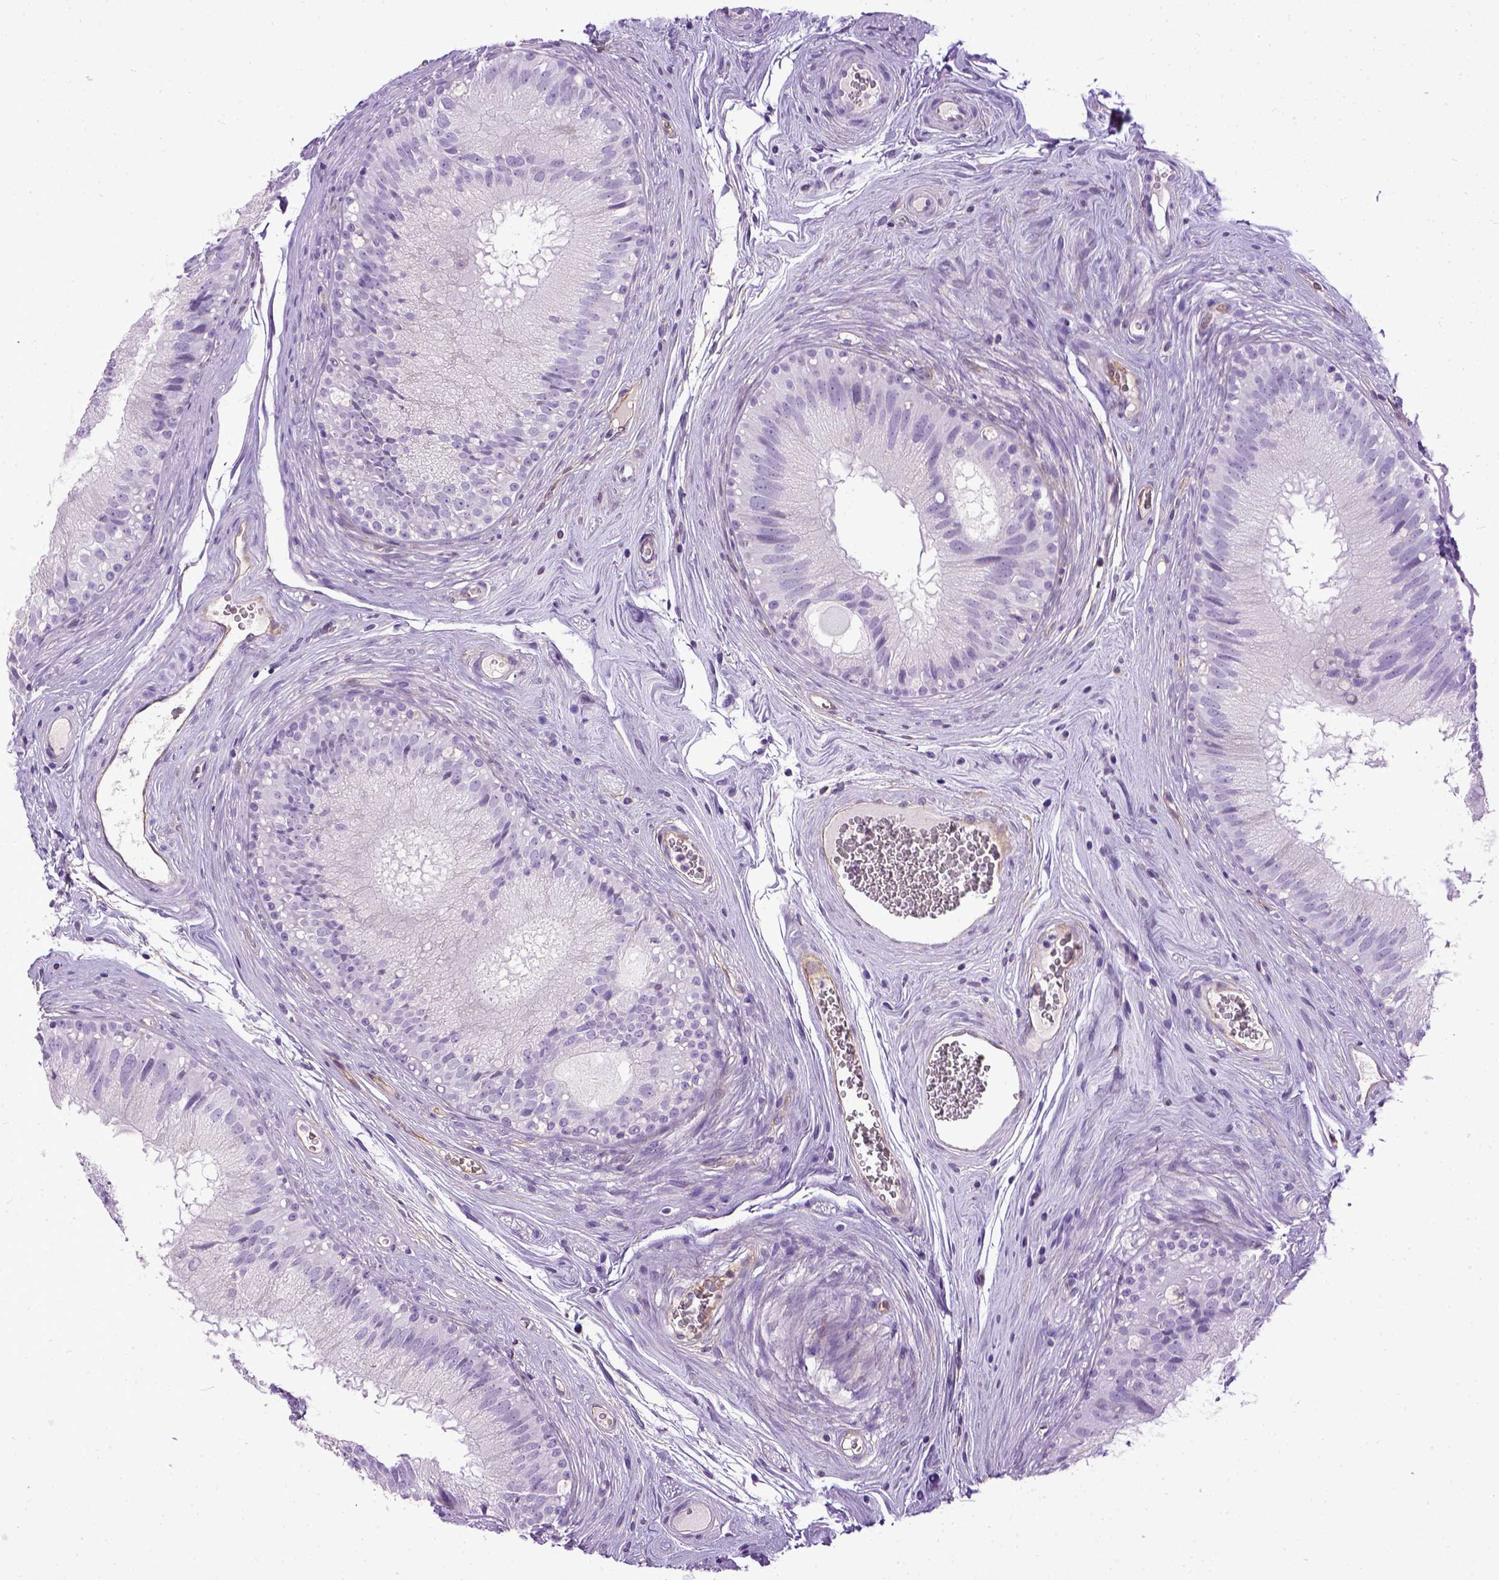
{"staining": {"intensity": "negative", "quantity": "none", "location": "none"}, "tissue": "epididymis", "cell_type": "Glandular cells", "image_type": "normal", "snomed": [{"axis": "morphology", "description": "Normal tissue, NOS"}, {"axis": "topography", "description": "Epididymis"}], "caption": "This photomicrograph is of unremarkable epididymis stained with immunohistochemistry to label a protein in brown with the nuclei are counter-stained blue. There is no staining in glandular cells.", "gene": "ENG", "patient": {"sex": "male", "age": 37}}